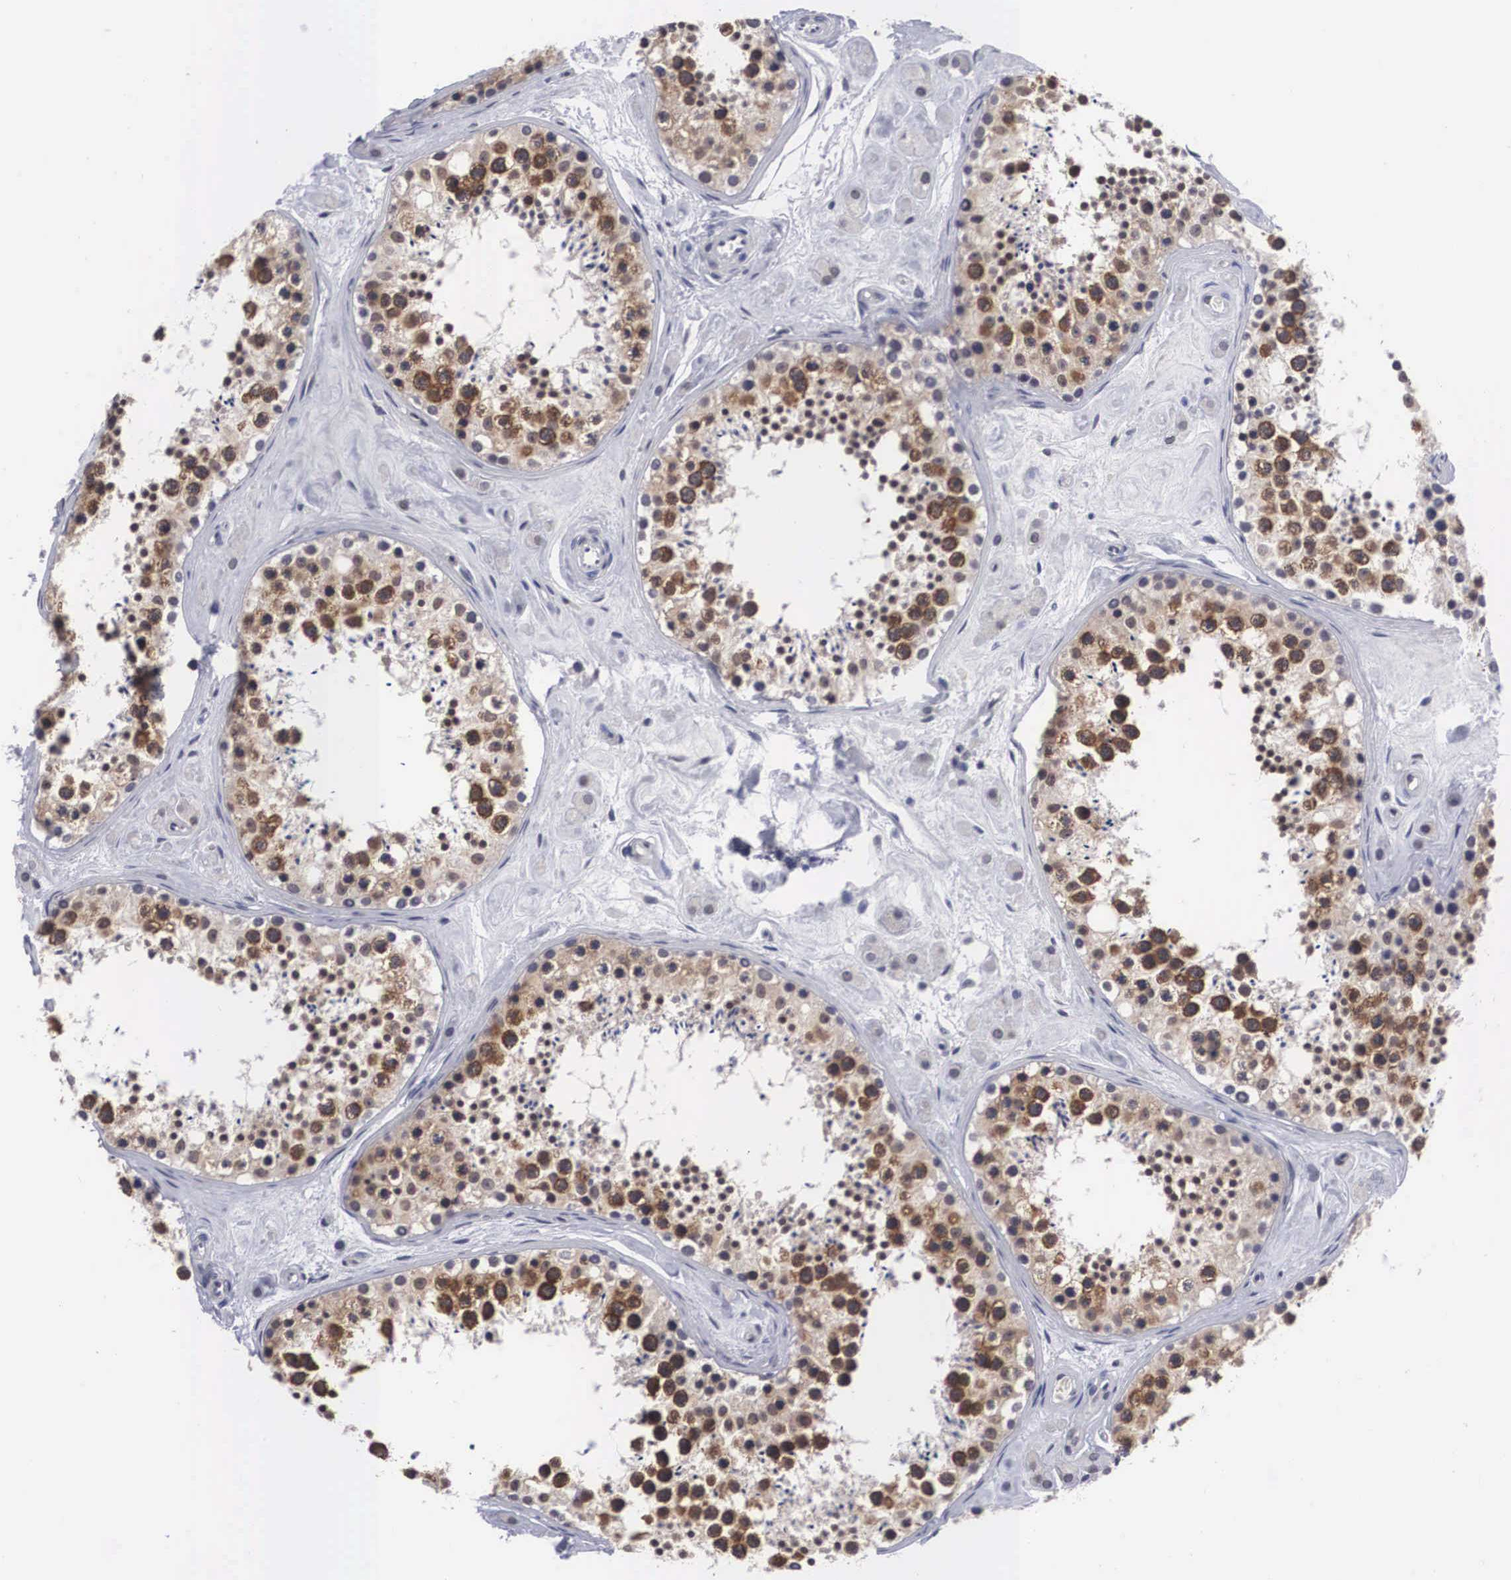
{"staining": {"intensity": "strong", "quantity": ">75%", "location": "cytoplasmic/membranous"}, "tissue": "testis", "cell_type": "Cells in seminiferous ducts", "image_type": "normal", "snomed": [{"axis": "morphology", "description": "Normal tissue, NOS"}, {"axis": "topography", "description": "Testis"}], "caption": "IHC staining of normal testis, which displays high levels of strong cytoplasmic/membranous expression in about >75% of cells in seminiferous ducts indicating strong cytoplasmic/membranous protein positivity. The staining was performed using DAB (brown) for protein detection and nuclei were counterstained in hematoxylin (blue).", "gene": "OTX2", "patient": {"sex": "male", "age": 38}}